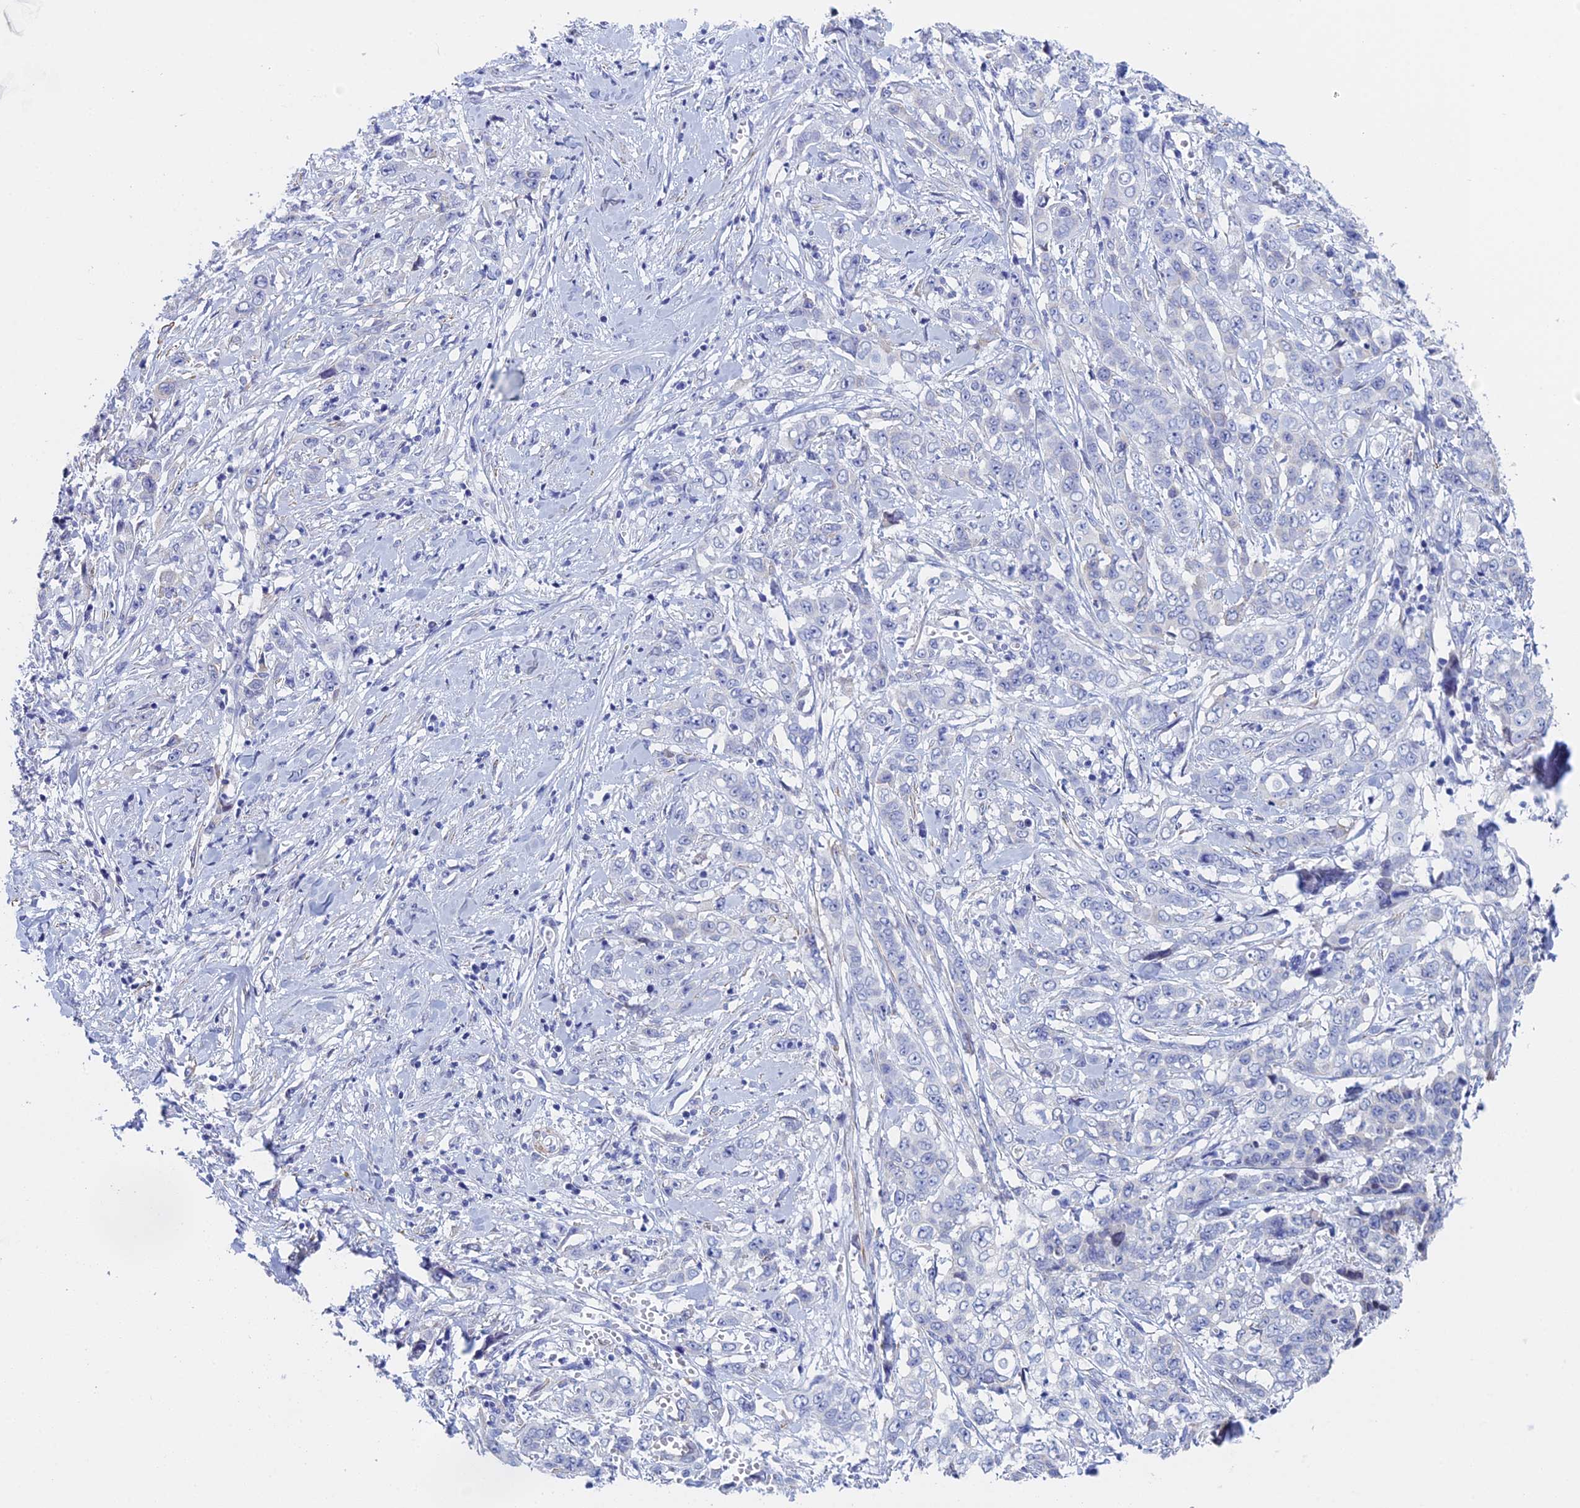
{"staining": {"intensity": "negative", "quantity": "none", "location": "none"}, "tissue": "stomach cancer", "cell_type": "Tumor cells", "image_type": "cancer", "snomed": [{"axis": "morphology", "description": "Adenocarcinoma, NOS"}, {"axis": "topography", "description": "Stomach, upper"}], "caption": "A micrograph of stomach adenocarcinoma stained for a protein shows no brown staining in tumor cells. (DAB (3,3'-diaminobenzidine) immunohistochemistry (IHC) with hematoxylin counter stain).", "gene": "KCNK18", "patient": {"sex": "male", "age": 62}}